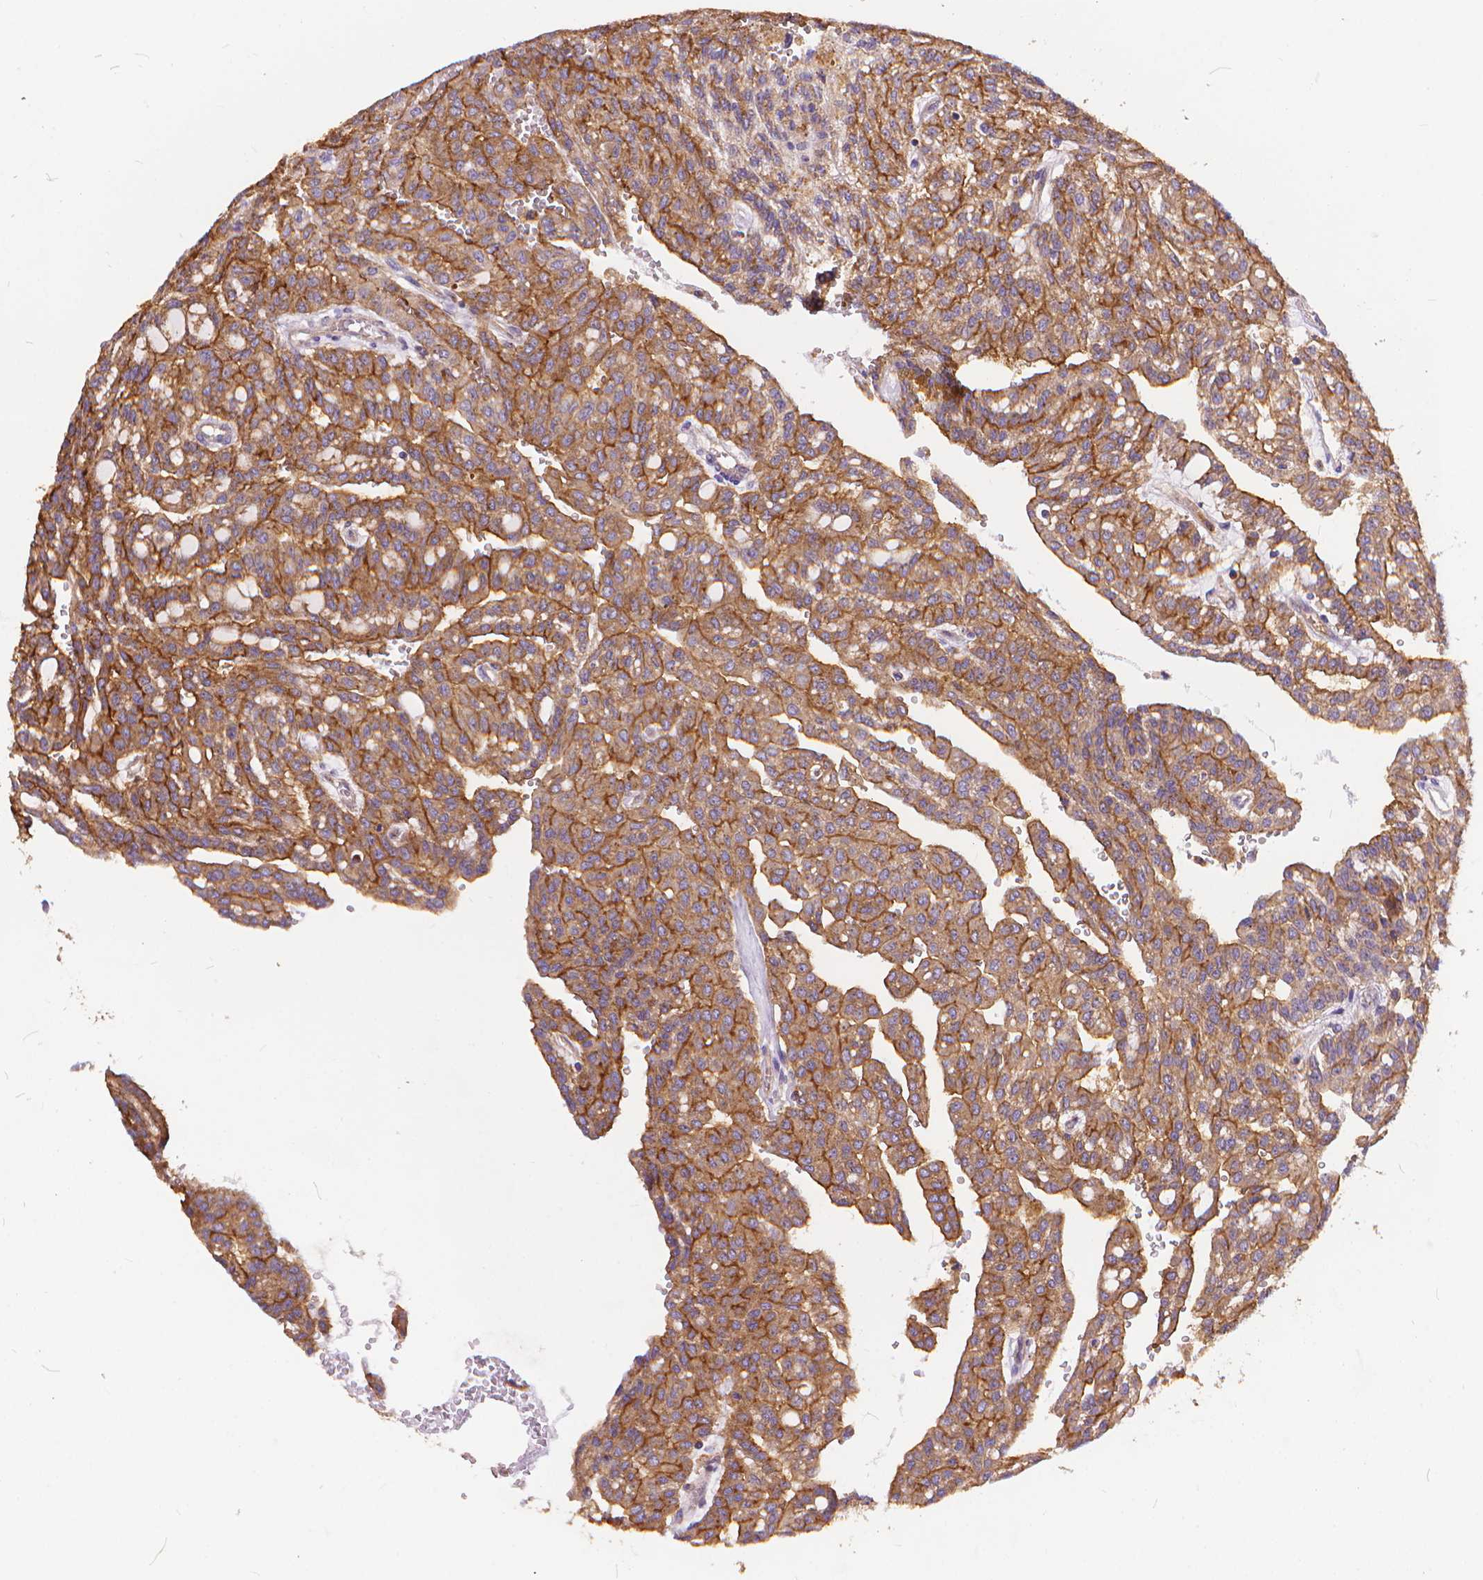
{"staining": {"intensity": "moderate", "quantity": ">75%", "location": "cytoplasmic/membranous"}, "tissue": "renal cancer", "cell_type": "Tumor cells", "image_type": "cancer", "snomed": [{"axis": "morphology", "description": "Adenocarcinoma, NOS"}, {"axis": "topography", "description": "Kidney"}], "caption": "DAB immunohistochemical staining of renal cancer shows moderate cytoplasmic/membranous protein expression in approximately >75% of tumor cells. (DAB IHC with brightfield microscopy, high magnification).", "gene": "ARAP1", "patient": {"sex": "male", "age": 63}}